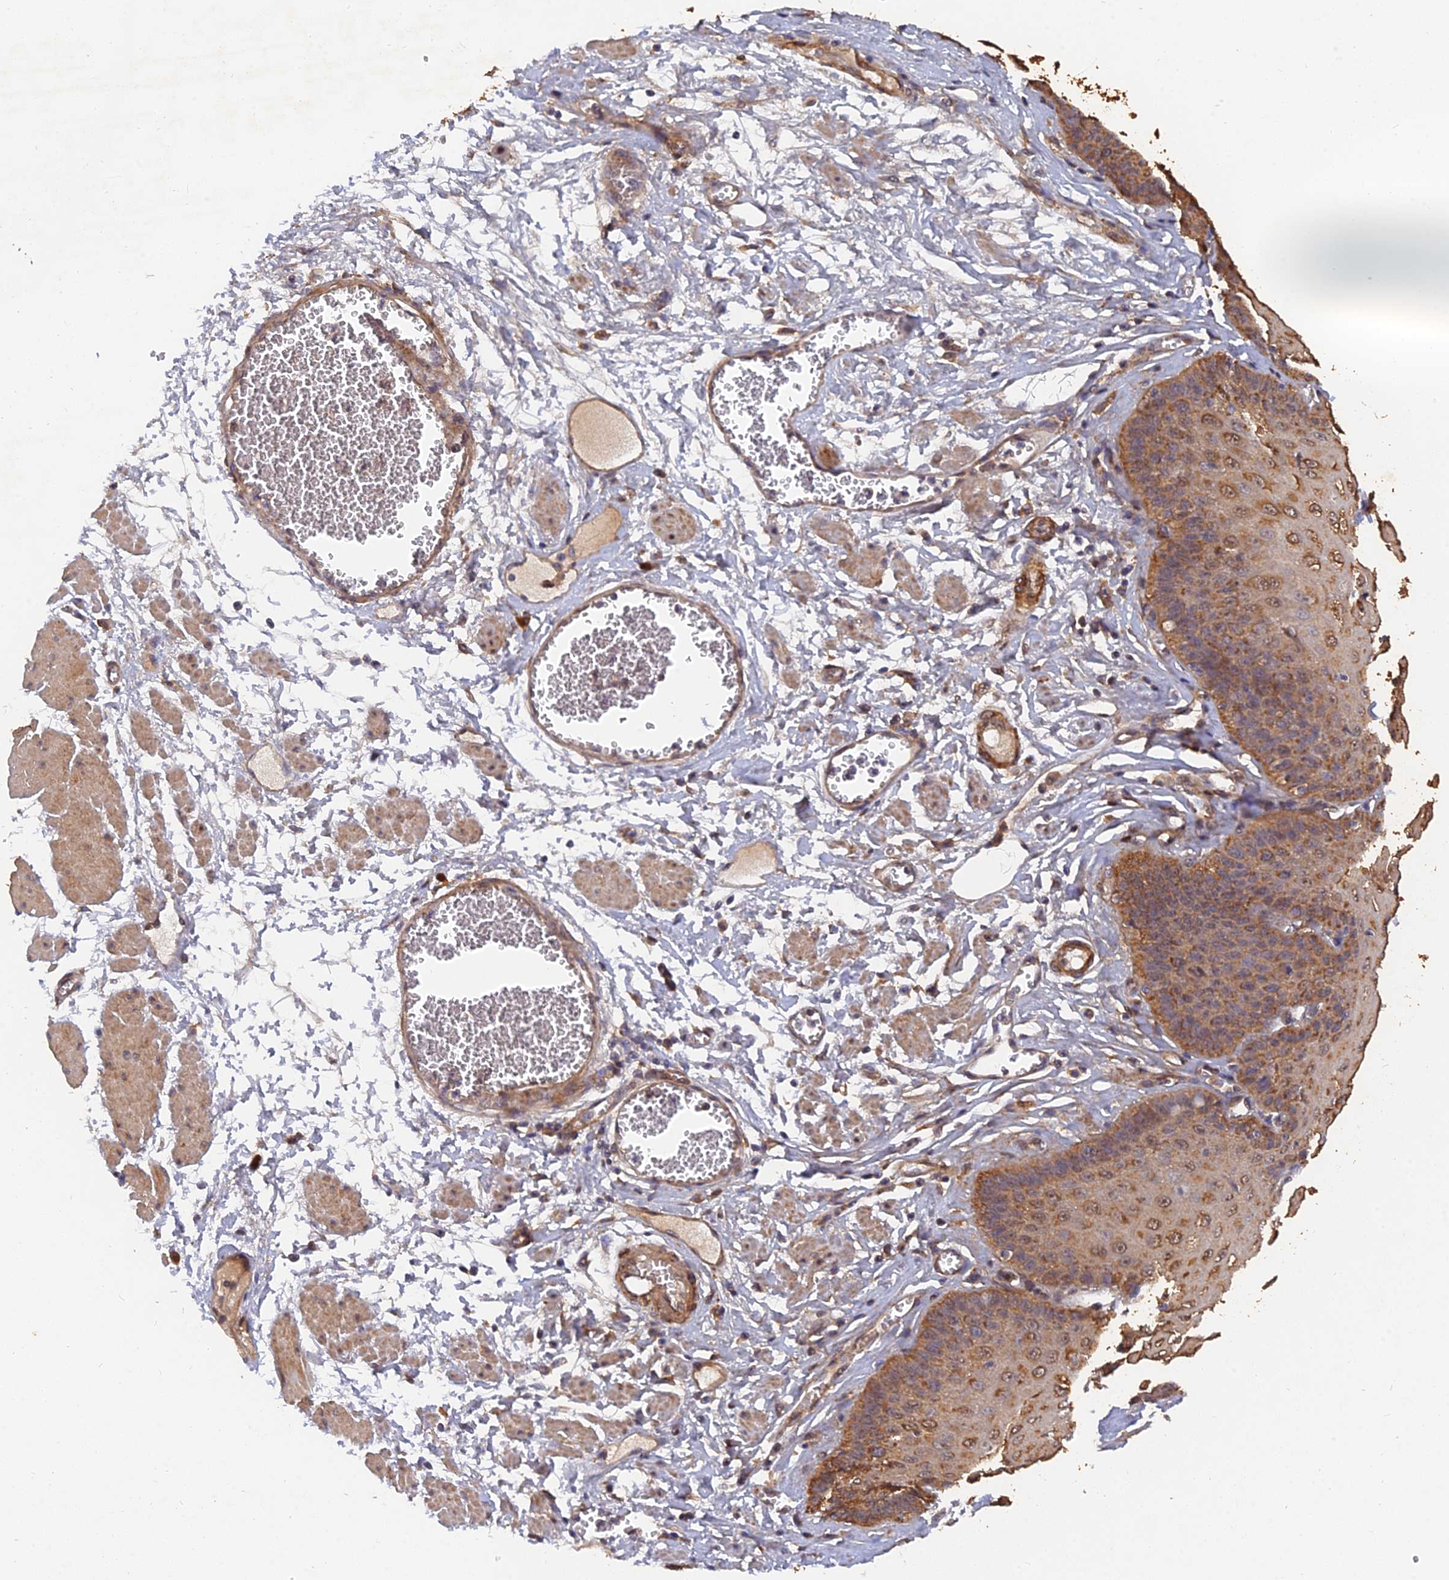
{"staining": {"intensity": "moderate", "quantity": ">75%", "location": "cytoplasmic/membranous"}, "tissue": "esophagus", "cell_type": "Squamous epithelial cells", "image_type": "normal", "snomed": [{"axis": "morphology", "description": "Normal tissue, NOS"}, {"axis": "topography", "description": "Esophagus"}], "caption": "Protein staining exhibits moderate cytoplasmic/membranous positivity in about >75% of squamous epithelial cells in benign esophagus.", "gene": "SLC38A11", "patient": {"sex": "male", "age": 60}}